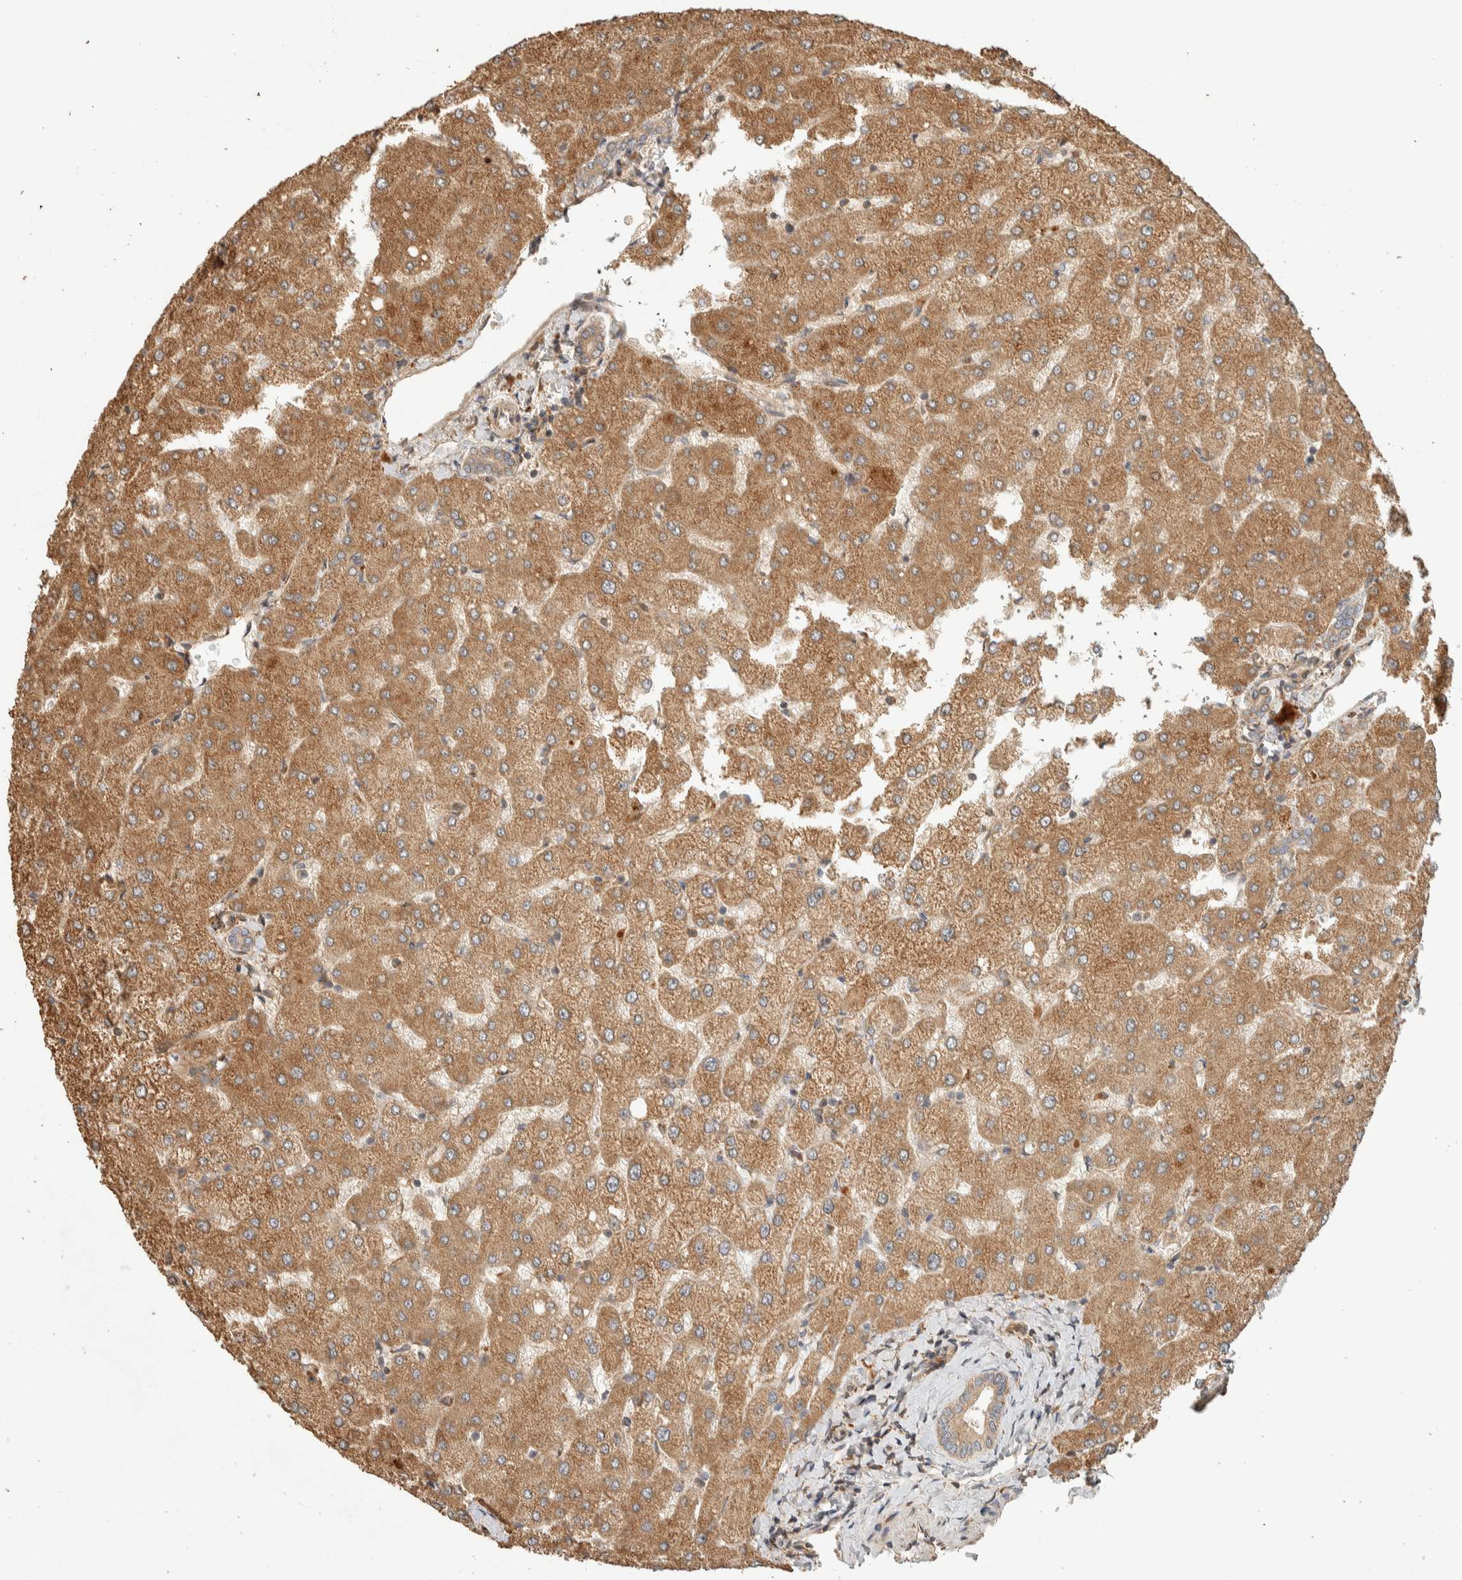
{"staining": {"intensity": "weak", "quantity": ">75%", "location": "cytoplasmic/membranous"}, "tissue": "liver", "cell_type": "Cholangiocytes", "image_type": "normal", "snomed": [{"axis": "morphology", "description": "Normal tissue, NOS"}, {"axis": "topography", "description": "Liver"}], "caption": "High-magnification brightfield microscopy of unremarkable liver stained with DAB (brown) and counterstained with hematoxylin (blue). cholangiocytes exhibit weak cytoplasmic/membranous positivity is present in about>75% of cells.", "gene": "EXOC7", "patient": {"sex": "female", "age": 54}}